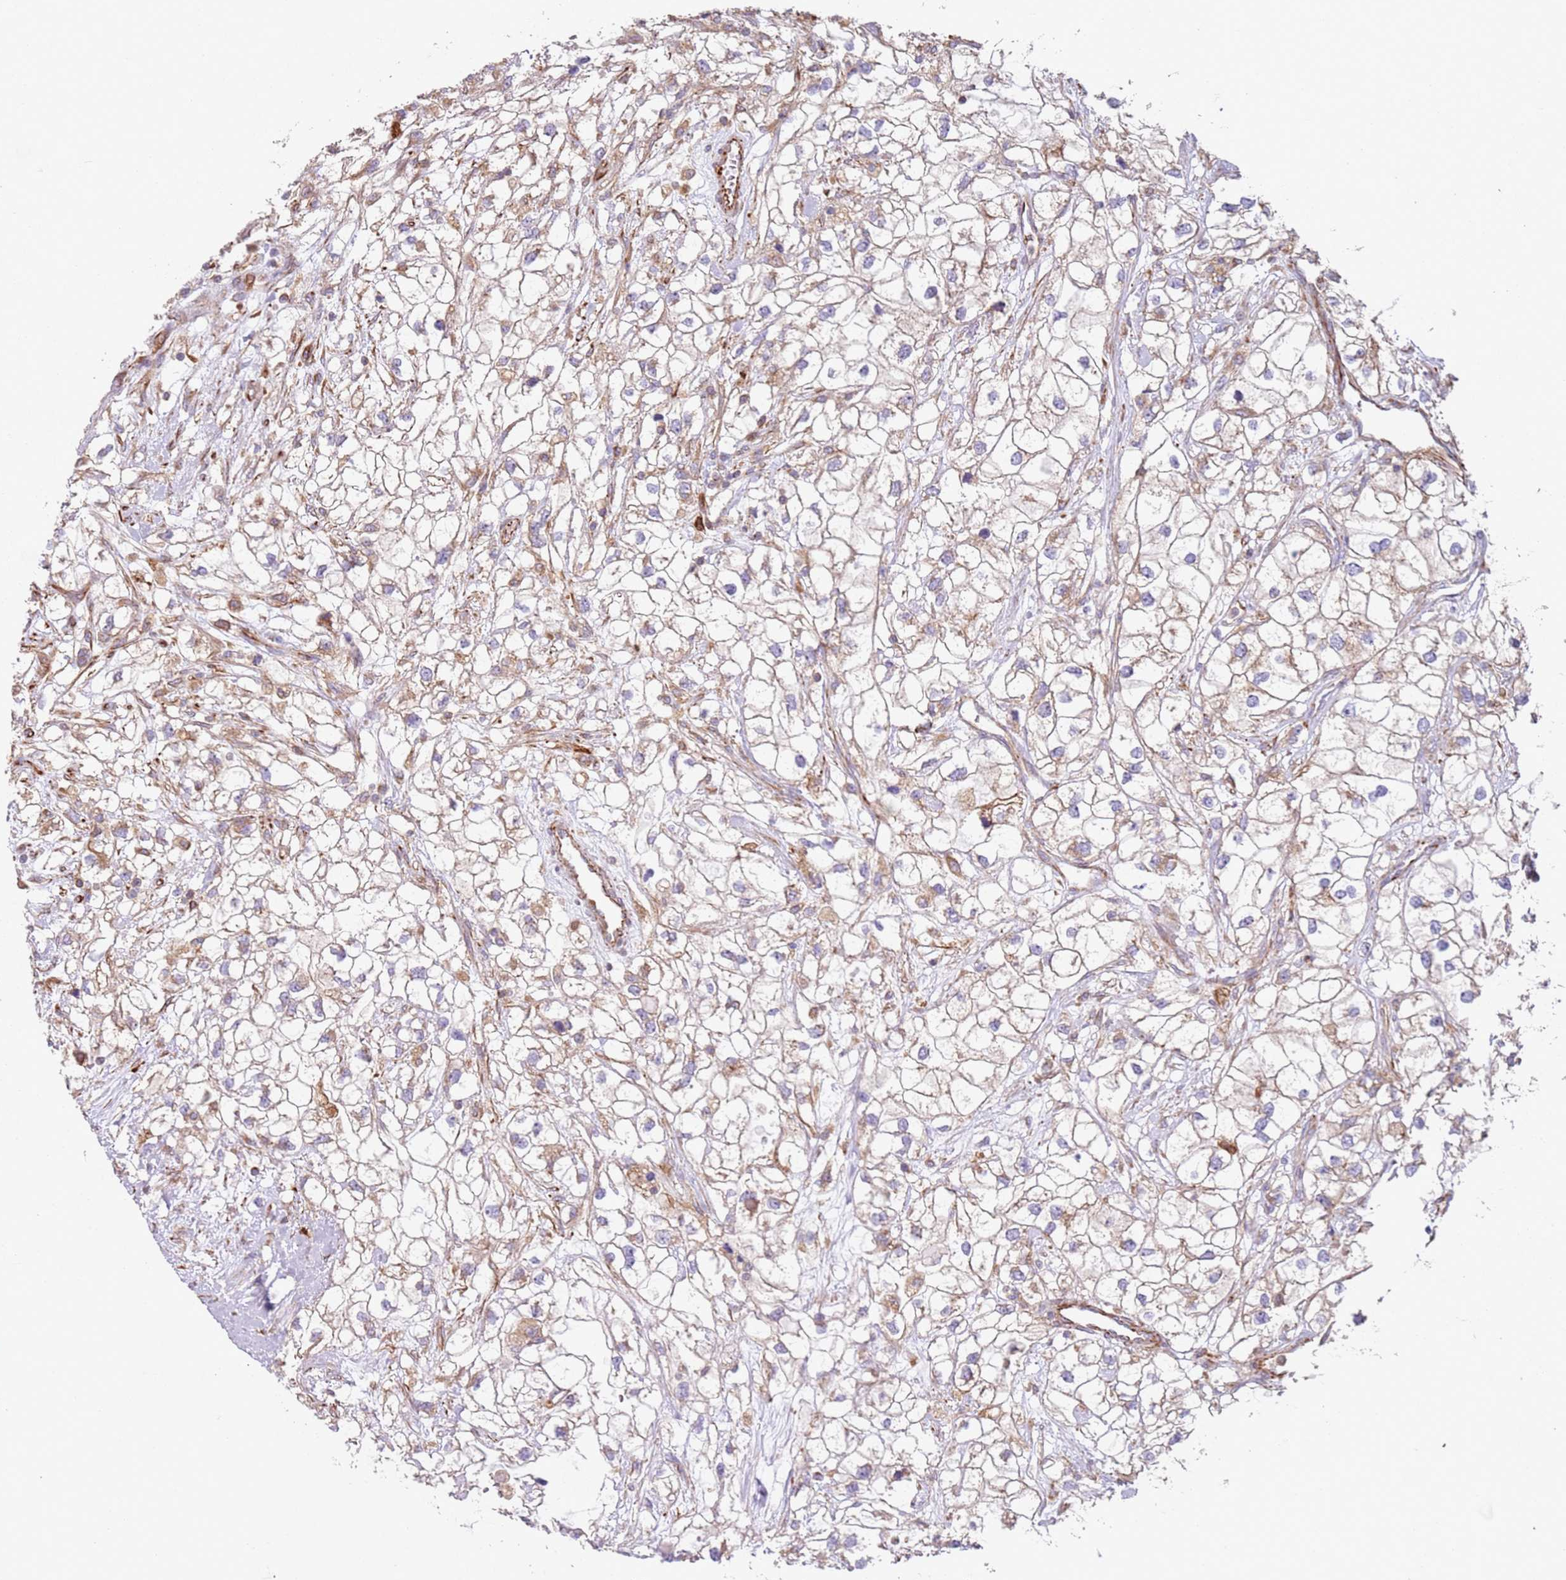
{"staining": {"intensity": "negative", "quantity": "none", "location": "none"}, "tissue": "renal cancer", "cell_type": "Tumor cells", "image_type": "cancer", "snomed": [{"axis": "morphology", "description": "Adenocarcinoma, NOS"}, {"axis": "topography", "description": "Kidney"}], "caption": "IHC of renal cancer reveals no expression in tumor cells.", "gene": "SNAPIN", "patient": {"sex": "male", "age": 59}}